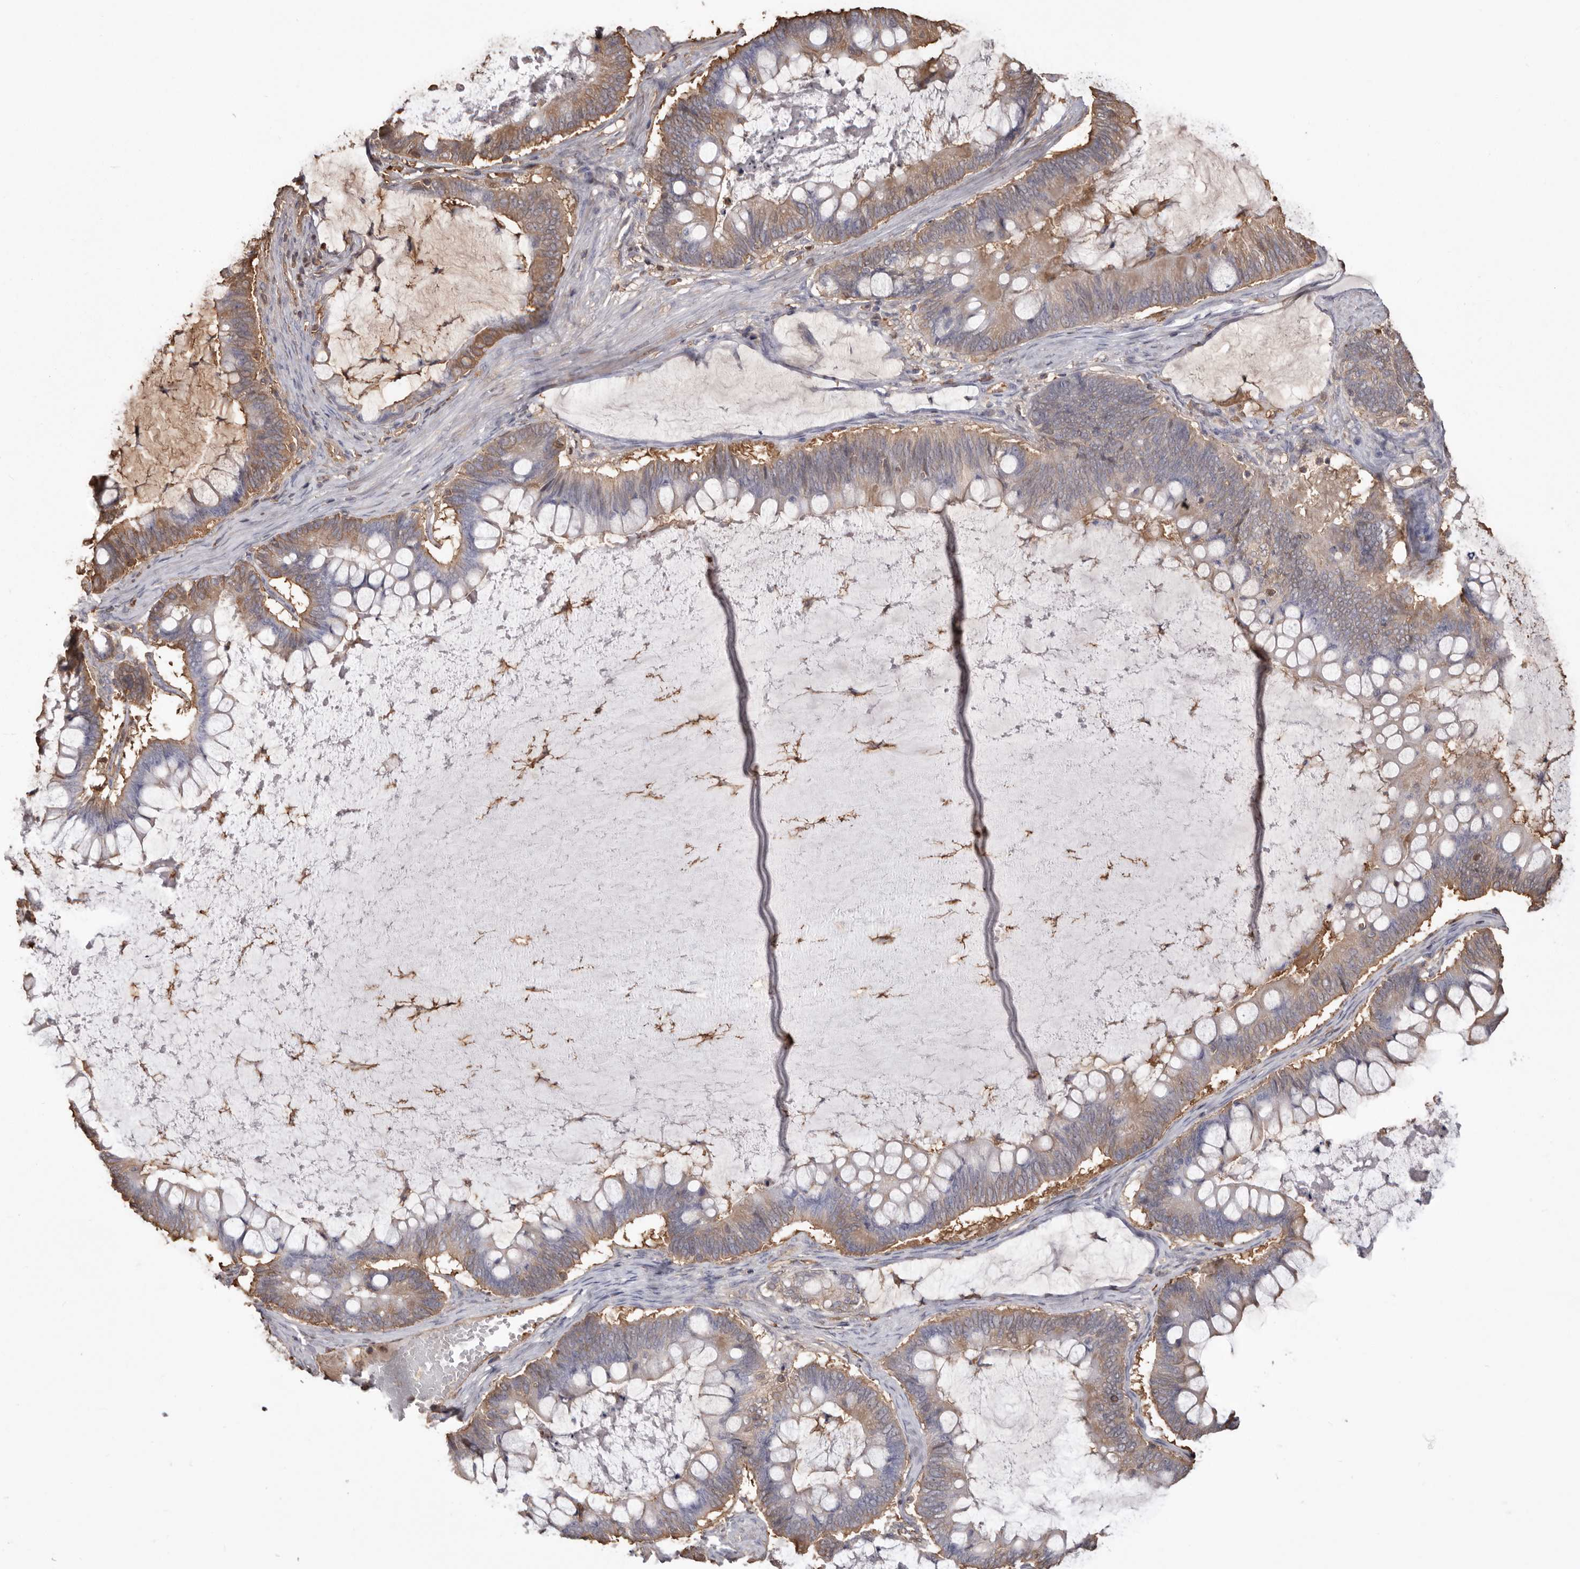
{"staining": {"intensity": "moderate", "quantity": "25%-75%", "location": "cytoplasmic/membranous"}, "tissue": "ovarian cancer", "cell_type": "Tumor cells", "image_type": "cancer", "snomed": [{"axis": "morphology", "description": "Cystadenocarcinoma, mucinous, NOS"}, {"axis": "topography", "description": "Ovary"}], "caption": "Ovarian cancer stained for a protein (brown) shows moderate cytoplasmic/membranous positive expression in about 25%-75% of tumor cells.", "gene": "PKM", "patient": {"sex": "female", "age": 61}}